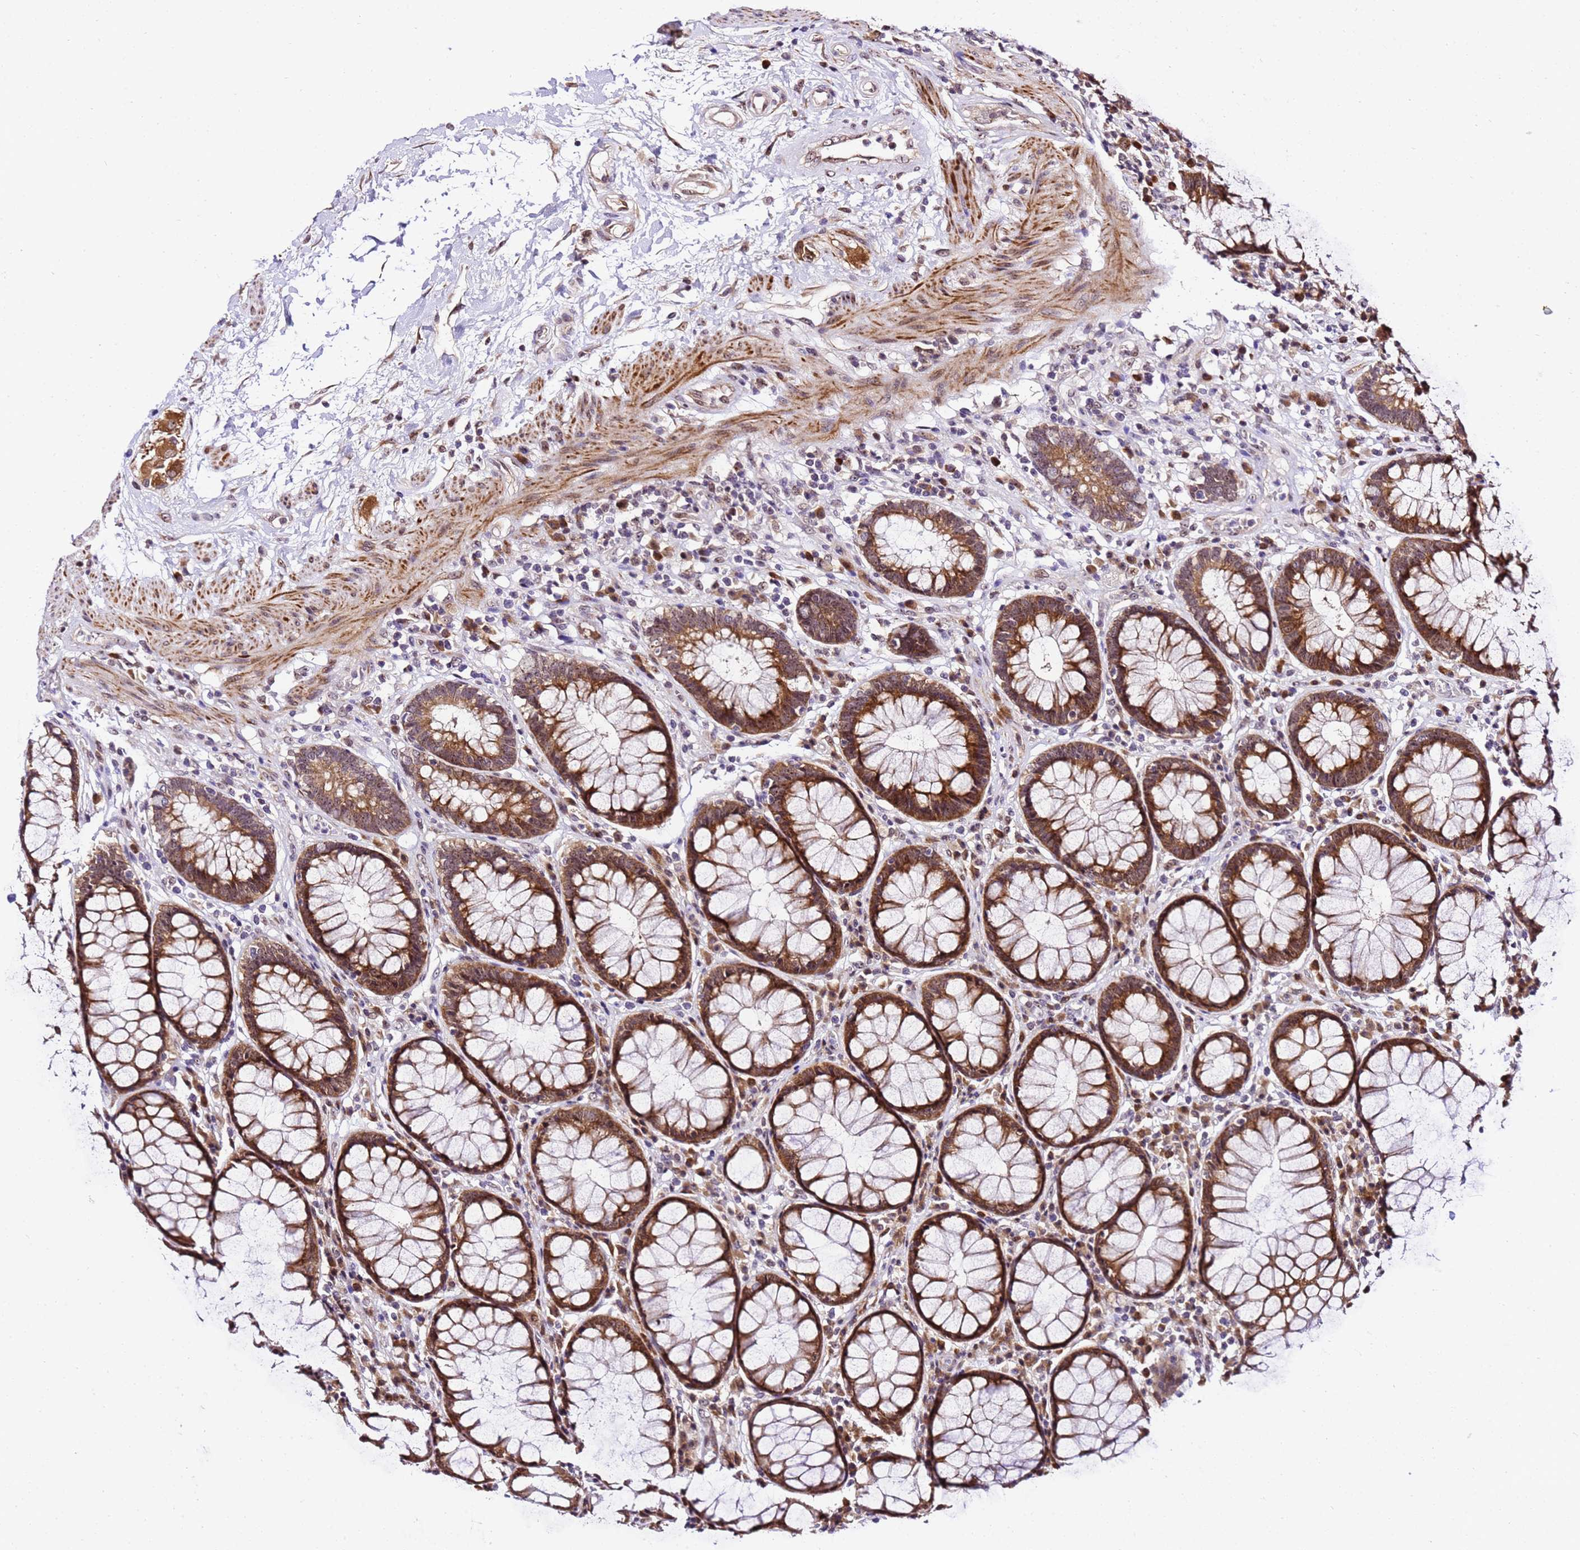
{"staining": {"intensity": "strong", "quantity": ">75%", "location": "cytoplasmic/membranous"}, "tissue": "rectum", "cell_type": "Glandular cells", "image_type": "normal", "snomed": [{"axis": "morphology", "description": "Normal tissue, NOS"}, {"axis": "topography", "description": "Rectum"}], "caption": "Immunohistochemistry (DAB (3,3'-diaminobenzidine)) staining of unremarkable human rectum demonstrates strong cytoplasmic/membranous protein expression in about >75% of glandular cells.", "gene": "SLX4IP", "patient": {"sex": "male", "age": 64}}